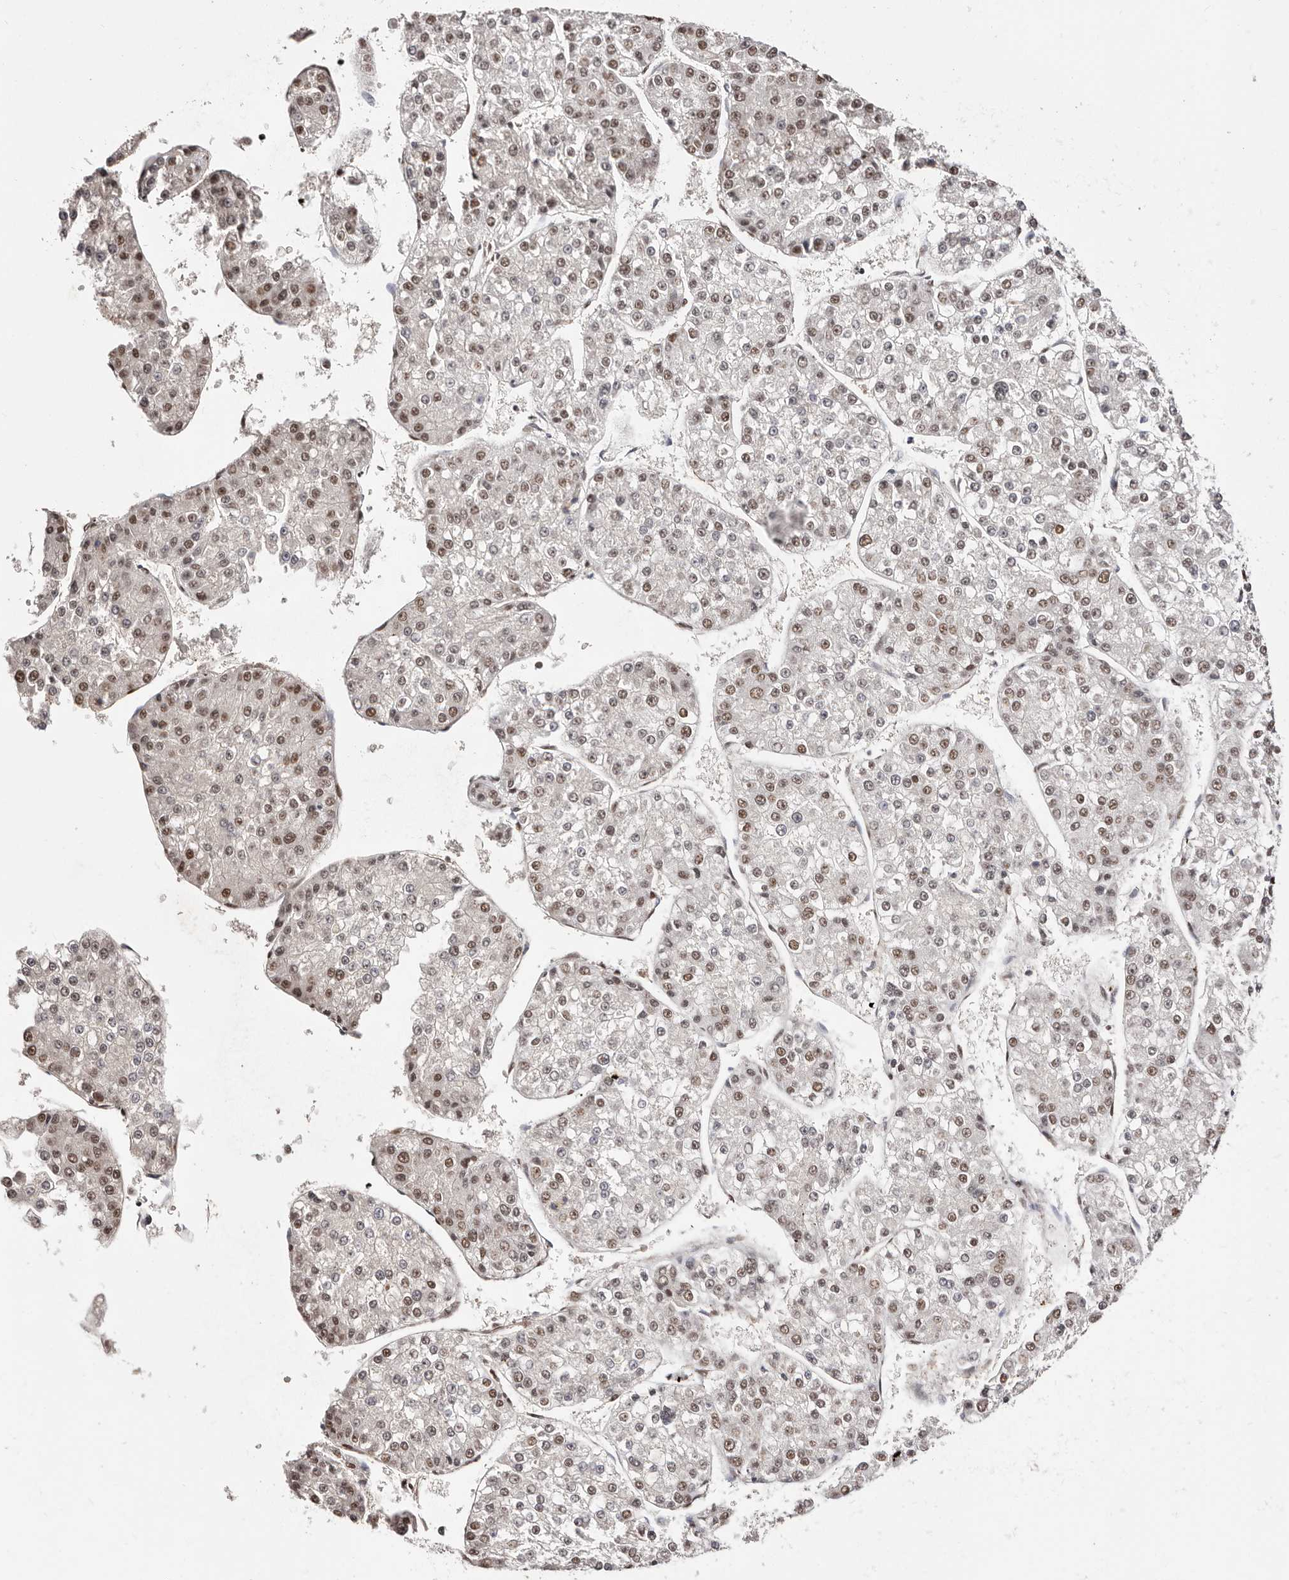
{"staining": {"intensity": "moderate", "quantity": "25%-75%", "location": "nuclear"}, "tissue": "liver cancer", "cell_type": "Tumor cells", "image_type": "cancer", "snomed": [{"axis": "morphology", "description": "Carcinoma, Hepatocellular, NOS"}, {"axis": "topography", "description": "Liver"}], "caption": "This histopathology image shows immunohistochemistry staining of human liver cancer (hepatocellular carcinoma), with medium moderate nuclear positivity in approximately 25%-75% of tumor cells.", "gene": "BICRAL", "patient": {"sex": "female", "age": 73}}